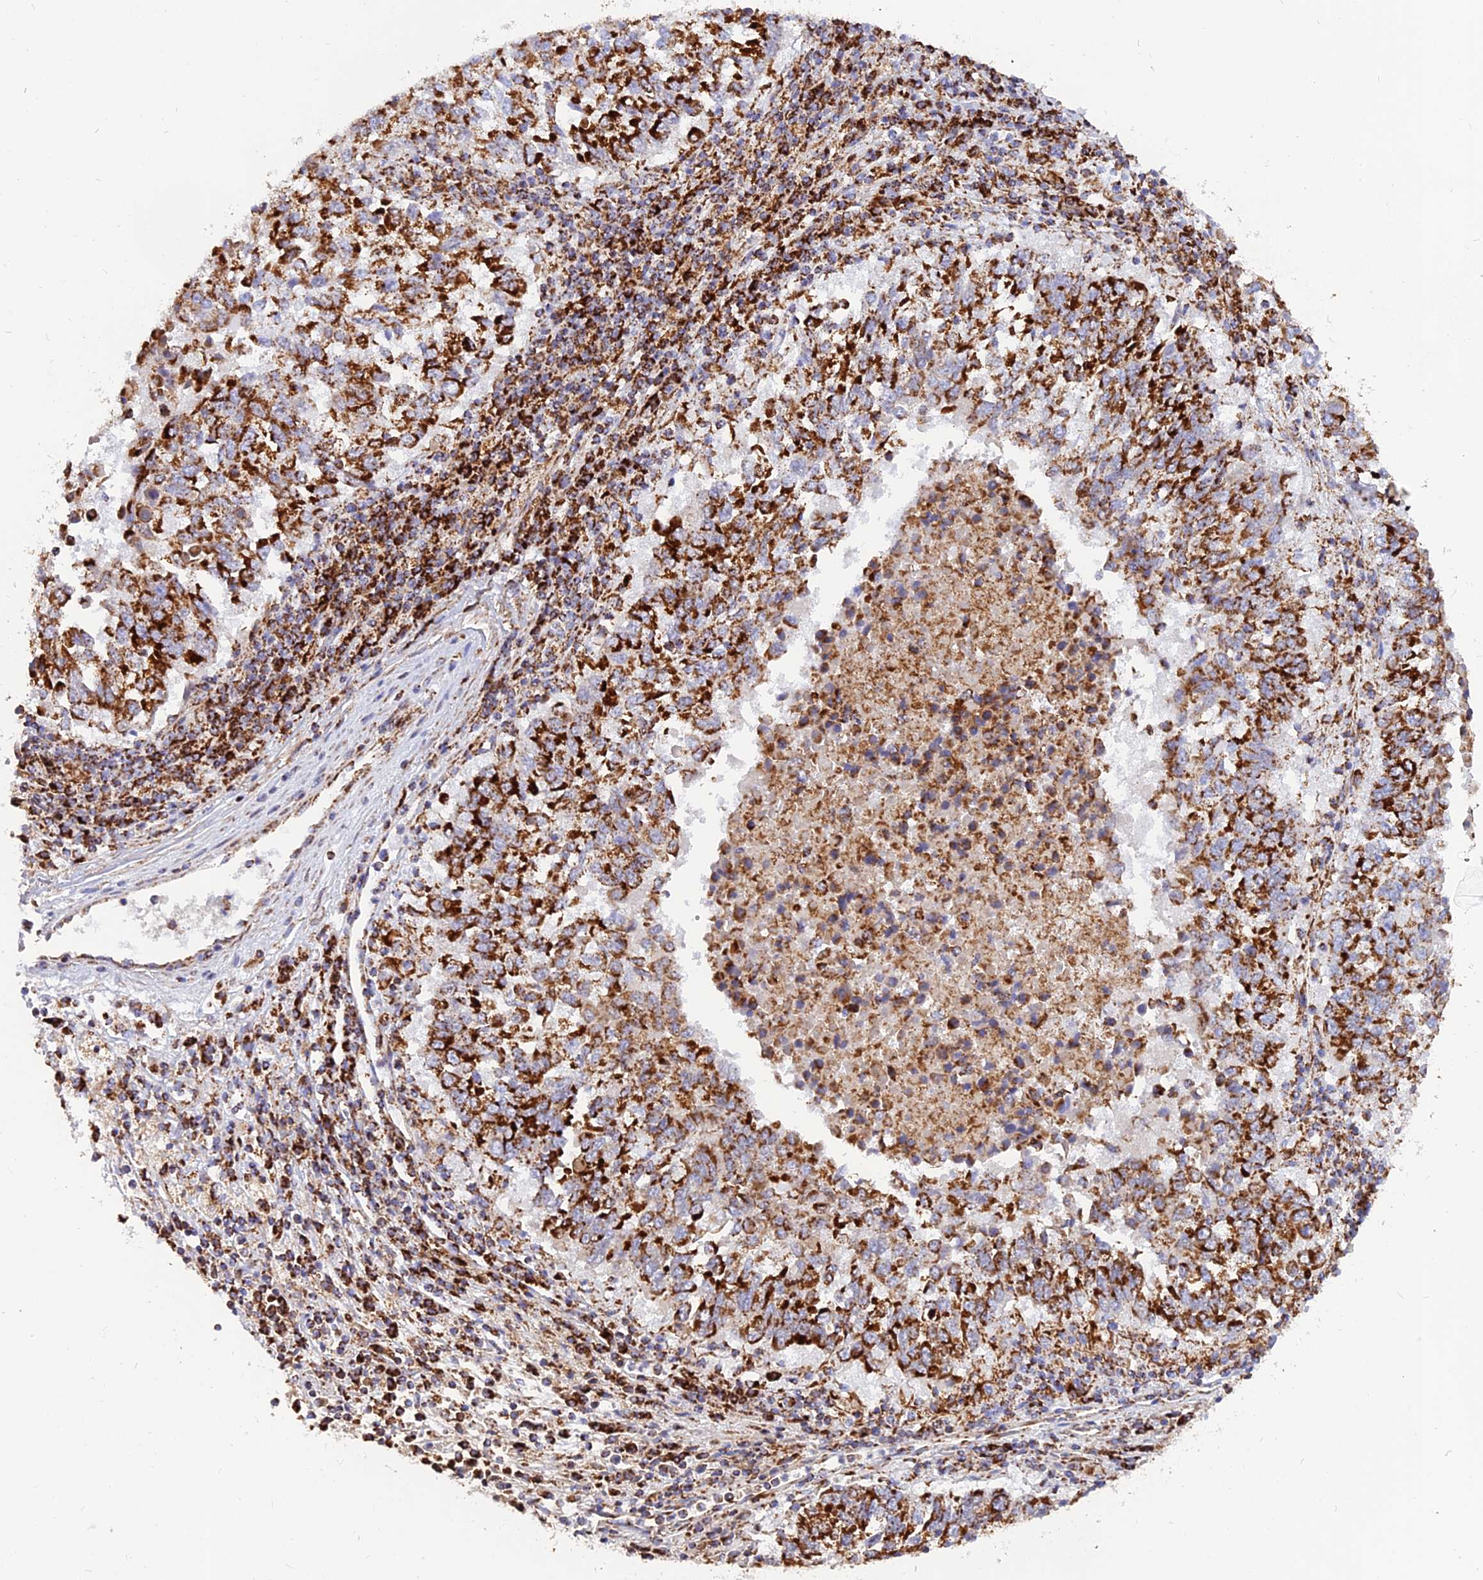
{"staining": {"intensity": "strong", "quantity": ">75%", "location": "cytoplasmic/membranous"}, "tissue": "lung cancer", "cell_type": "Tumor cells", "image_type": "cancer", "snomed": [{"axis": "morphology", "description": "Squamous cell carcinoma, NOS"}, {"axis": "topography", "description": "Lung"}], "caption": "IHC staining of lung squamous cell carcinoma, which demonstrates high levels of strong cytoplasmic/membranous positivity in approximately >75% of tumor cells indicating strong cytoplasmic/membranous protein positivity. The staining was performed using DAB (brown) for protein detection and nuclei were counterstained in hematoxylin (blue).", "gene": "NDUFB6", "patient": {"sex": "male", "age": 73}}